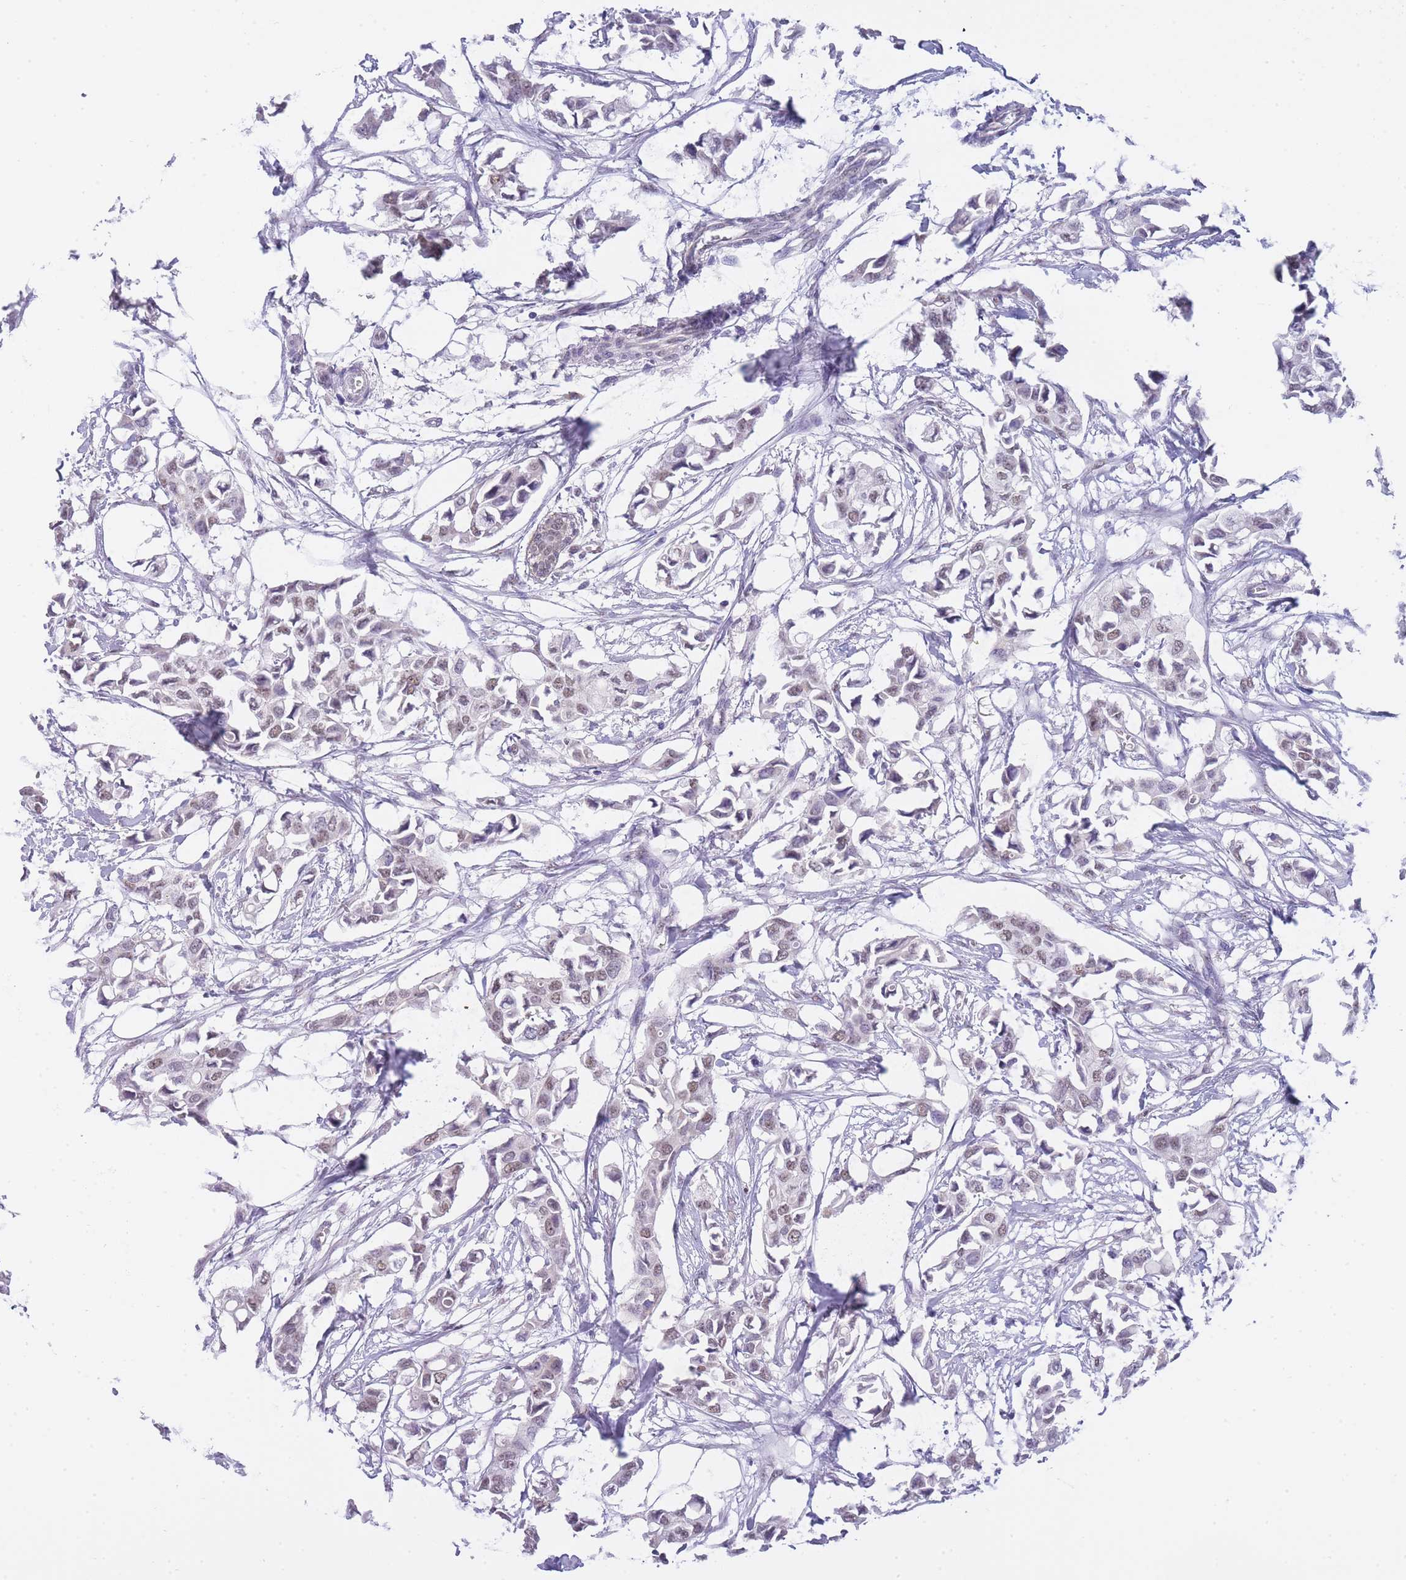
{"staining": {"intensity": "weak", "quantity": ">75%", "location": "nuclear"}, "tissue": "breast cancer", "cell_type": "Tumor cells", "image_type": "cancer", "snomed": [{"axis": "morphology", "description": "Duct carcinoma"}, {"axis": "topography", "description": "Breast"}], "caption": "A brown stain highlights weak nuclear expression of a protein in breast cancer (infiltrating ductal carcinoma) tumor cells.", "gene": "FRAT2", "patient": {"sex": "female", "age": 41}}